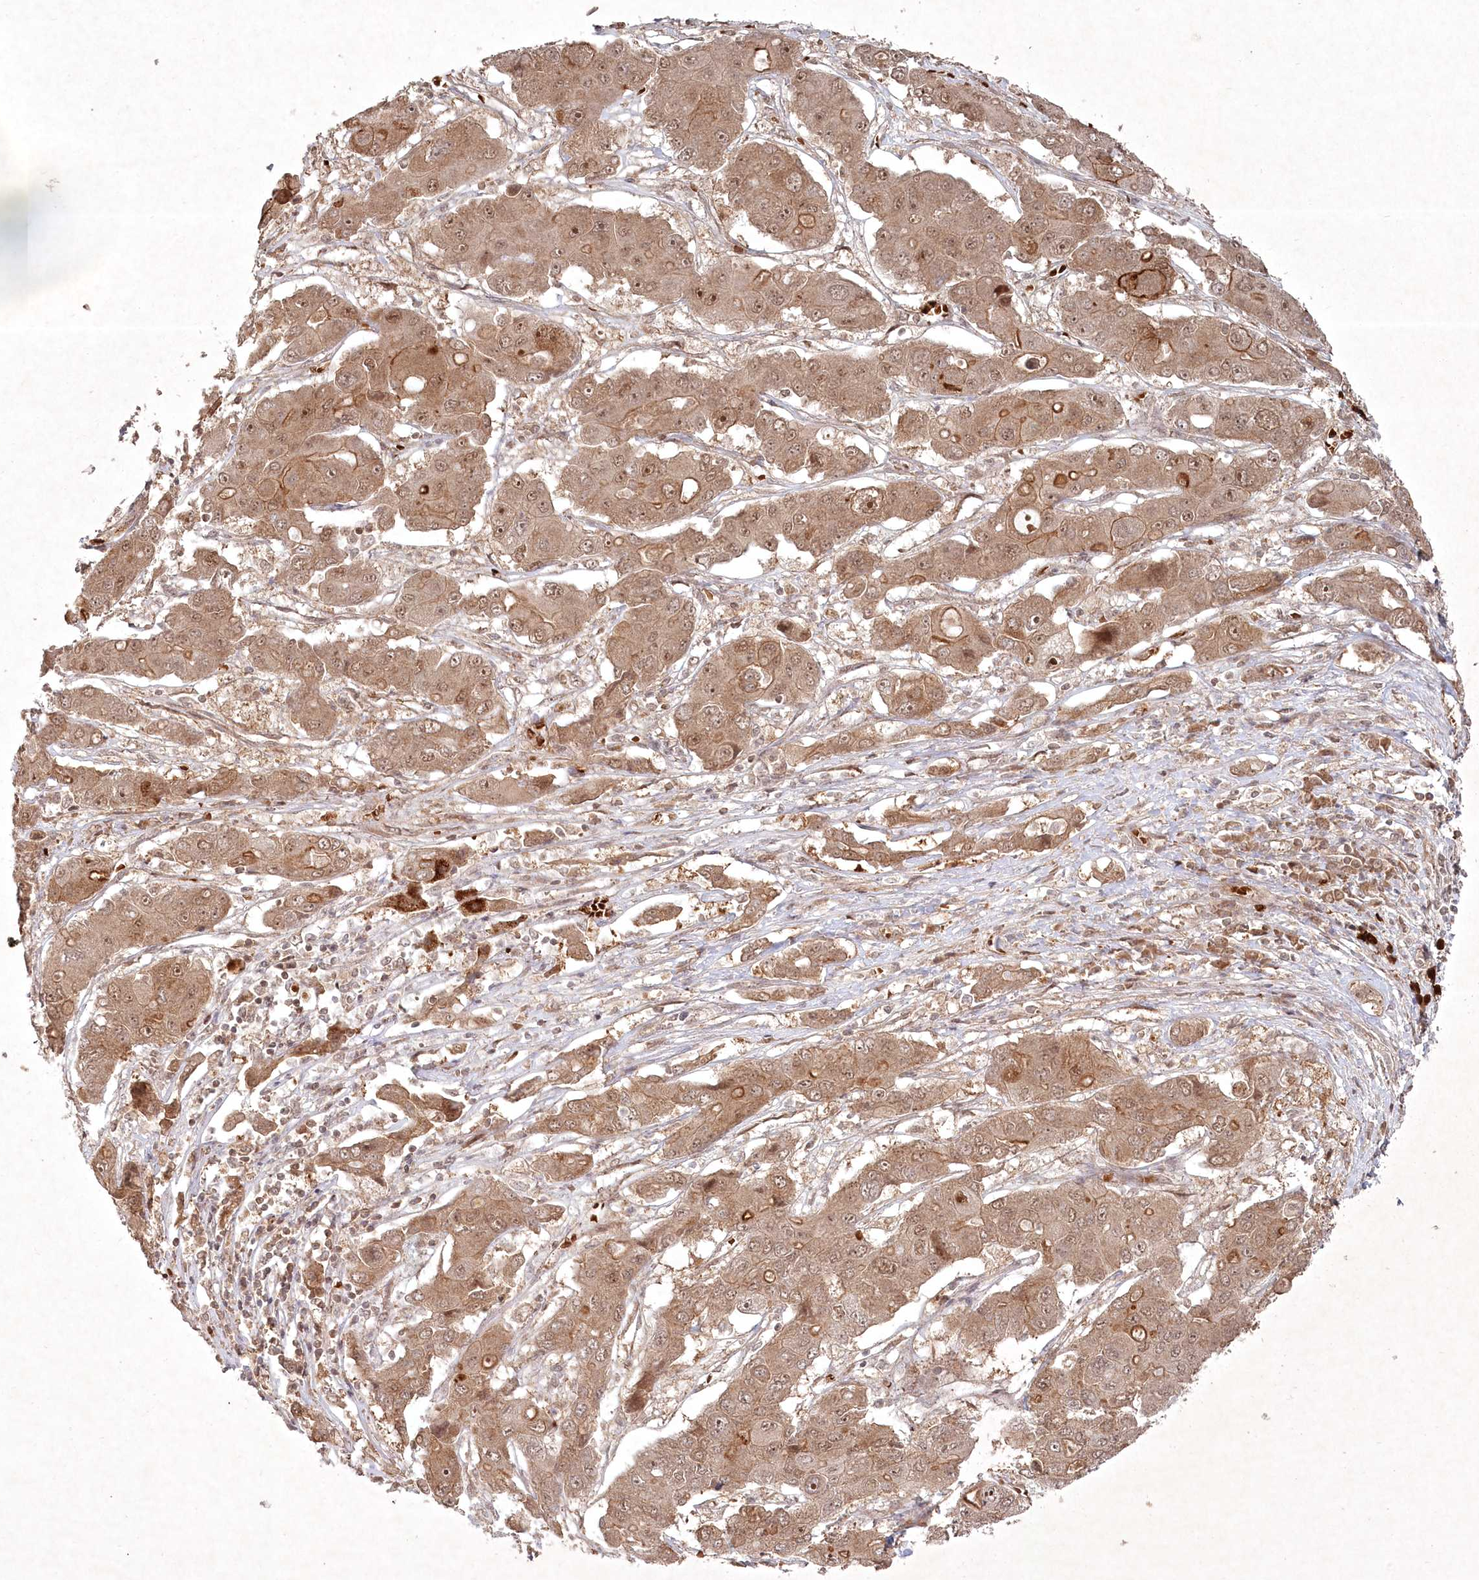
{"staining": {"intensity": "moderate", "quantity": ">75%", "location": "cytoplasmic/membranous,nuclear"}, "tissue": "liver cancer", "cell_type": "Tumor cells", "image_type": "cancer", "snomed": [{"axis": "morphology", "description": "Cholangiocarcinoma"}, {"axis": "topography", "description": "Liver"}], "caption": "The immunohistochemical stain highlights moderate cytoplasmic/membranous and nuclear positivity in tumor cells of liver cancer tissue. (IHC, brightfield microscopy, high magnification).", "gene": "FBXL17", "patient": {"sex": "male", "age": 67}}